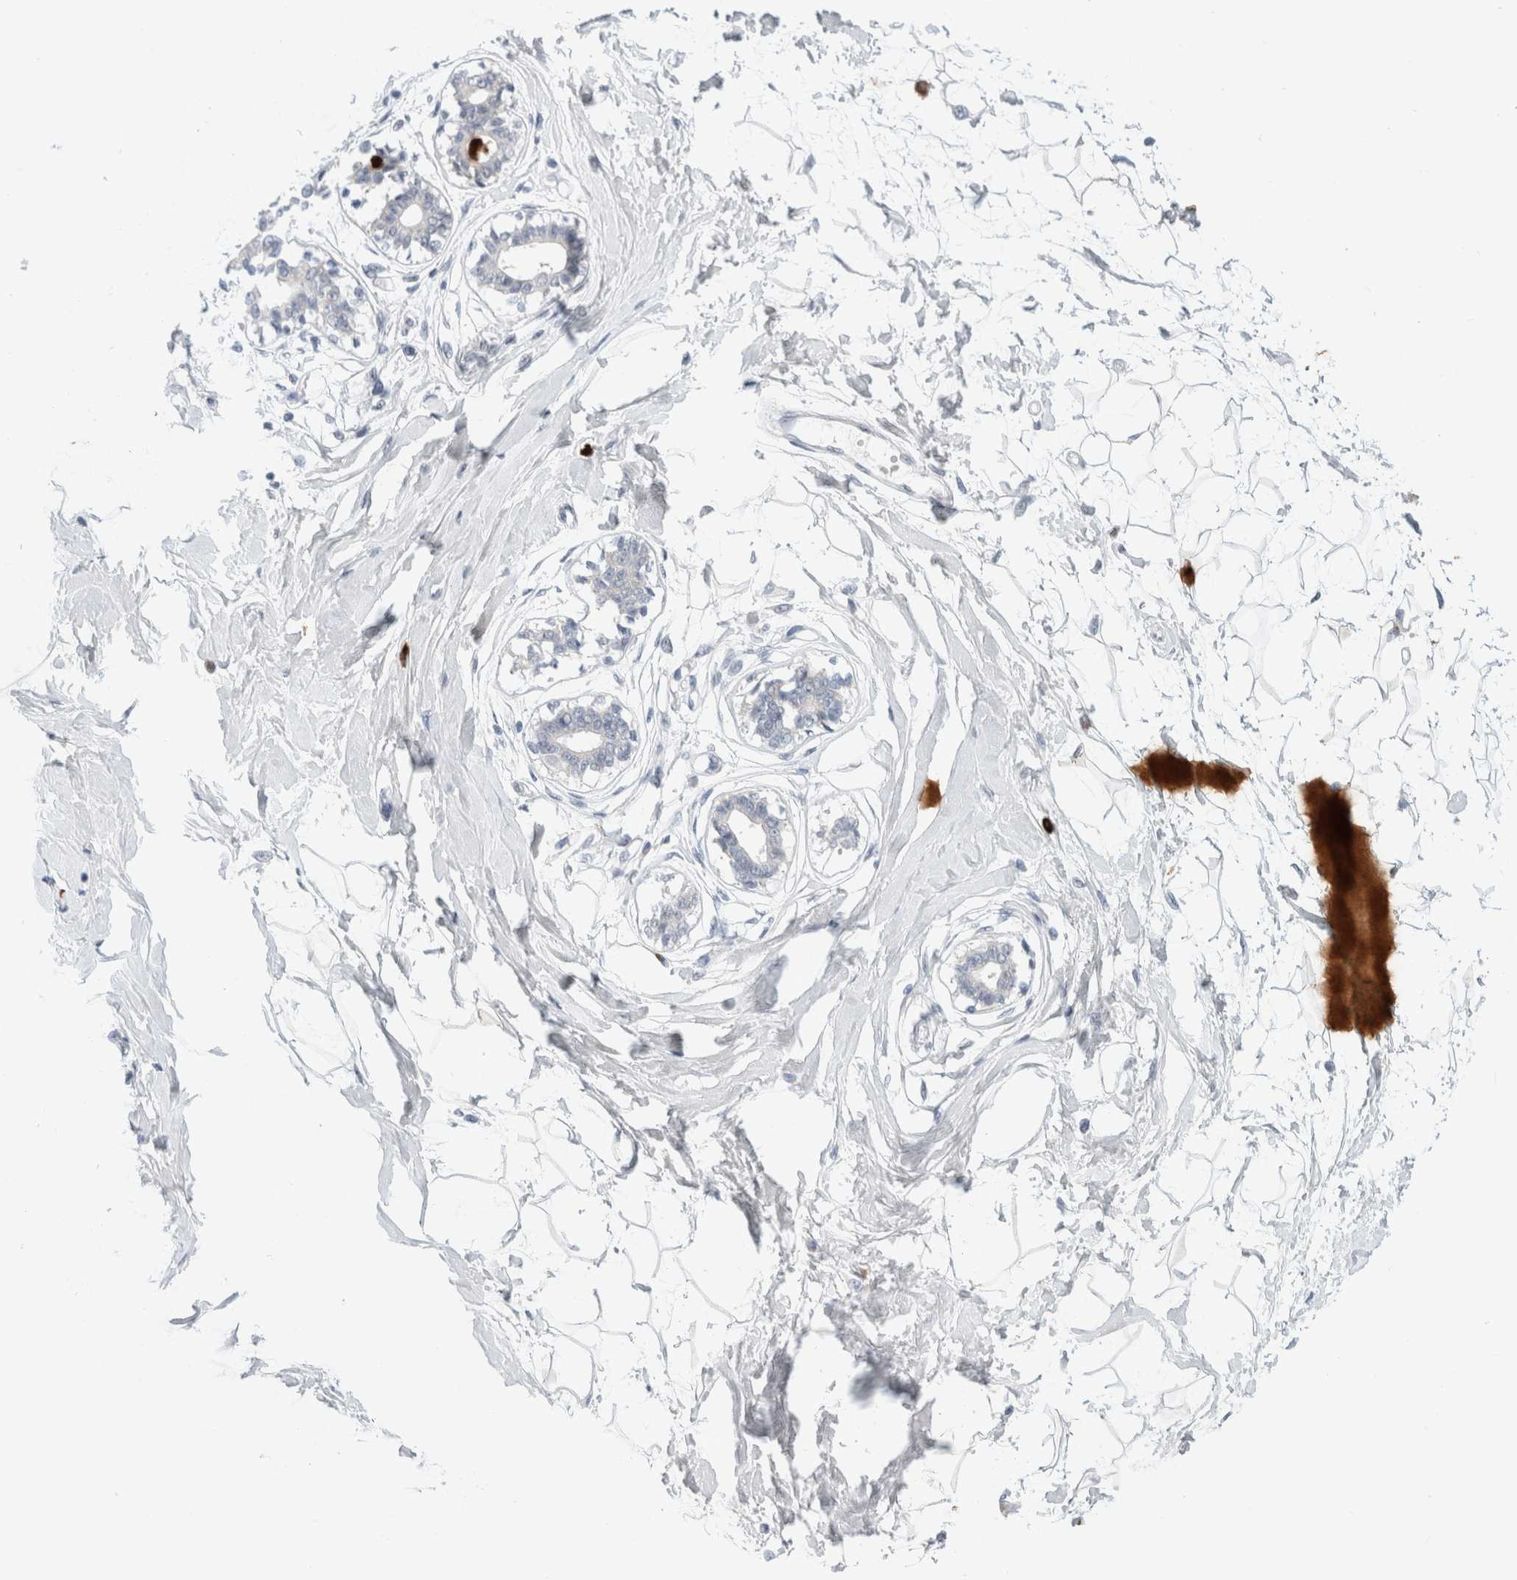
{"staining": {"intensity": "negative", "quantity": "none", "location": "none"}, "tissue": "breast", "cell_type": "Adipocytes", "image_type": "normal", "snomed": [{"axis": "morphology", "description": "Normal tissue, NOS"}, {"axis": "topography", "description": "Breast"}], "caption": "Micrograph shows no significant protein positivity in adipocytes of normal breast.", "gene": "SLC22A12", "patient": {"sex": "female", "age": 45}}